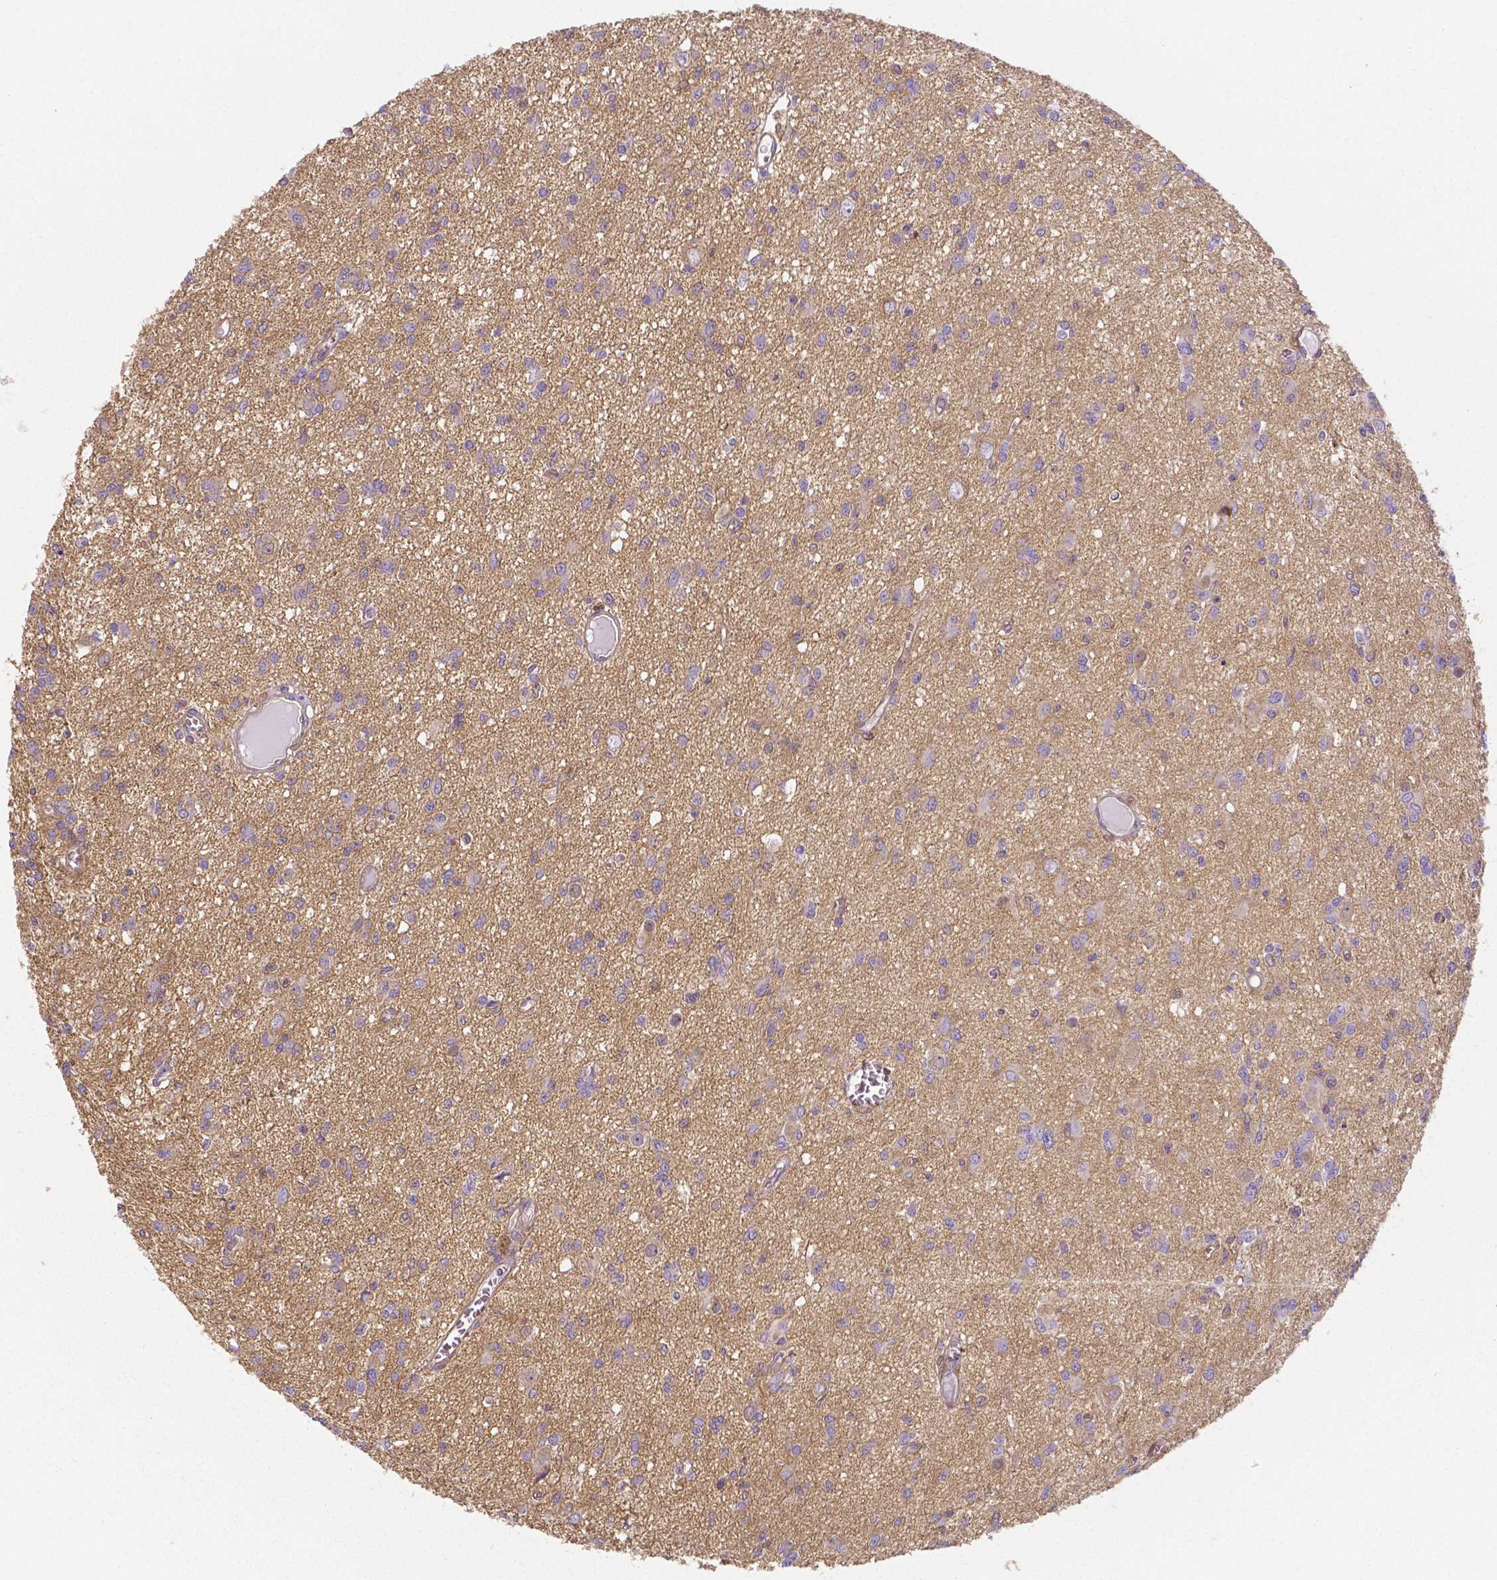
{"staining": {"intensity": "negative", "quantity": "none", "location": "none"}, "tissue": "glioma", "cell_type": "Tumor cells", "image_type": "cancer", "snomed": [{"axis": "morphology", "description": "Glioma, malignant, Low grade"}, {"axis": "topography", "description": "Brain"}], "caption": "Tumor cells show no significant protein positivity in malignant glioma (low-grade). (Immunohistochemistry (ihc), brightfield microscopy, high magnification).", "gene": "CRMP1", "patient": {"sex": "male", "age": 64}}